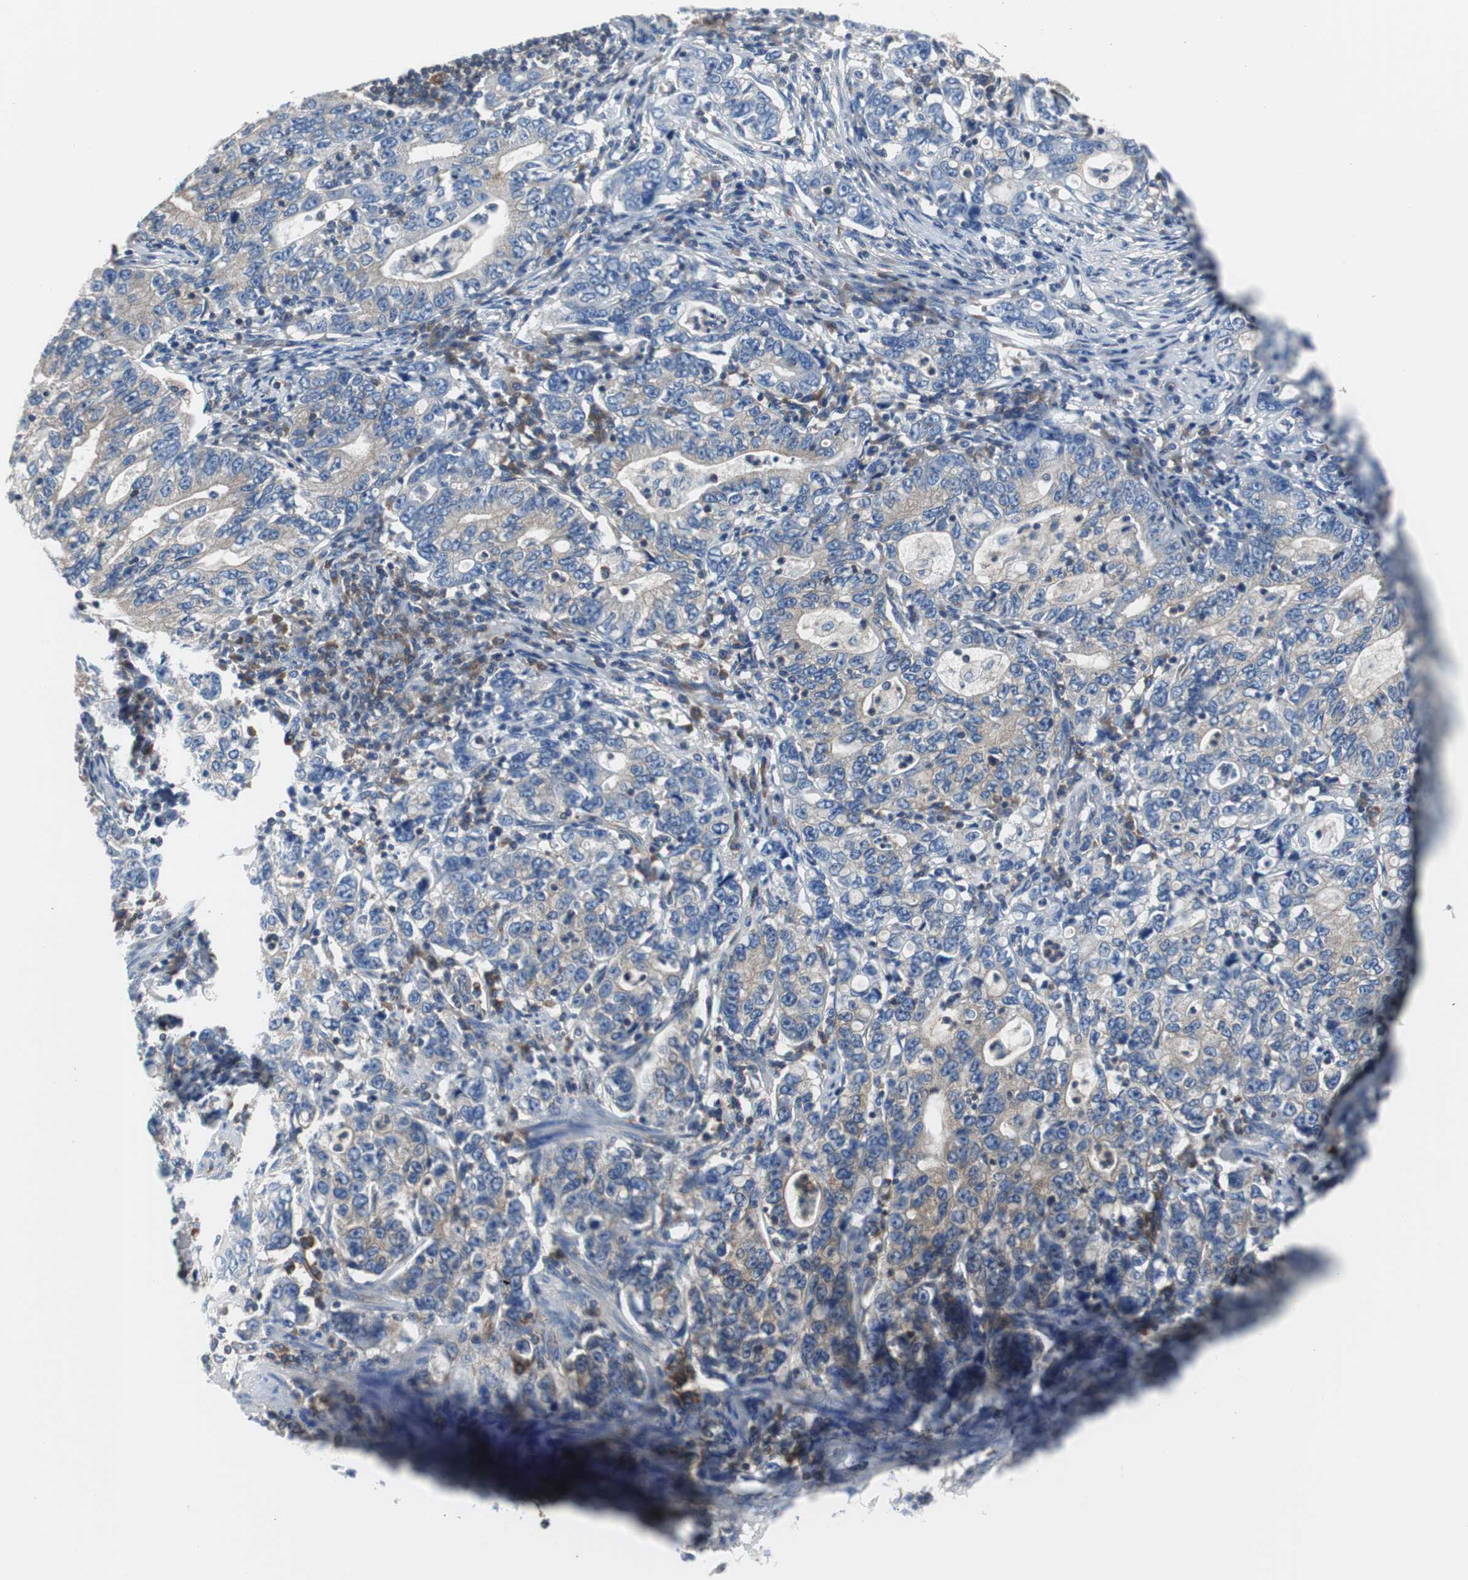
{"staining": {"intensity": "weak", "quantity": ">75%", "location": "cytoplasmic/membranous"}, "tissue": "stomach cancer", "cell_type": "Tumor cells", "image_type": "cancer", "snomed": [{"axis": "morphology", "description": "Adenocarcinoma, NOS"}, {"axis": "topography", "description": "Stomach, lower"}], "caption": "High-magnification brightfield microscopy of stomach cancer (adenocarcinoma) stained with DAB (3,3'-diaminobenzidine) (brown) and counterstained with hematoxylin (blue). tumor cells exhibit weak cytoplasmic/membranous positivity is identified in about>75% of cells.", "gene": "BRAF", "patient": {"sex": "female", "age": 72}}